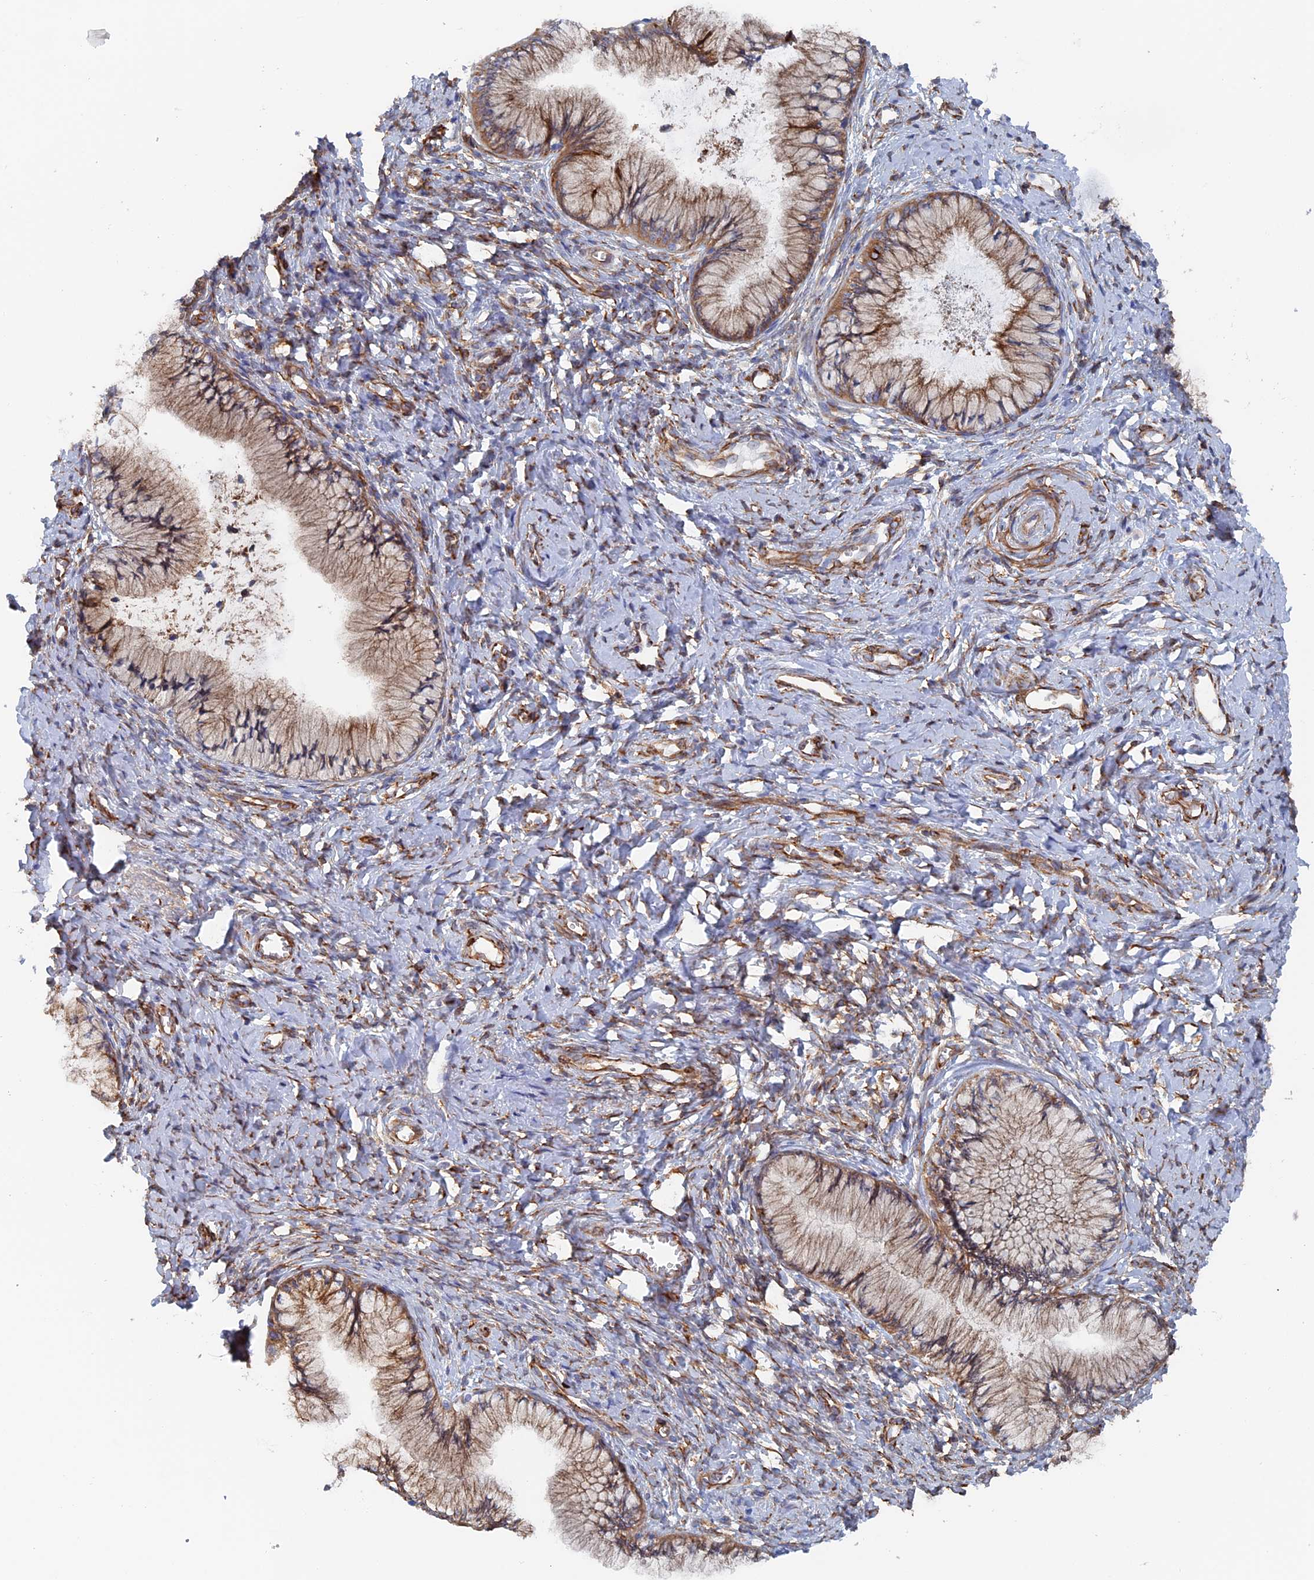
{"staining": {"intensity": "moderate", "quantity": ">75%", "location": "cytoplasmic/membranous"}, "tissue": "cervix", "cell_type": "Glandular cells", "image_type": "normal", "snomed": [{"axis": "morphology", "description": "Normal tissue, NOS"}, {"axis": "topography", "description": "Cervix"}], "caption": "IHC photomicrograph of benign cervix stained for a protein (brown), which reveals medium levels of moderate cytoplasmic/membranous positivity in approximately >75% of glandular cells.", "gene": "COG7", "patient": {"sex": "female", "age": 42}}